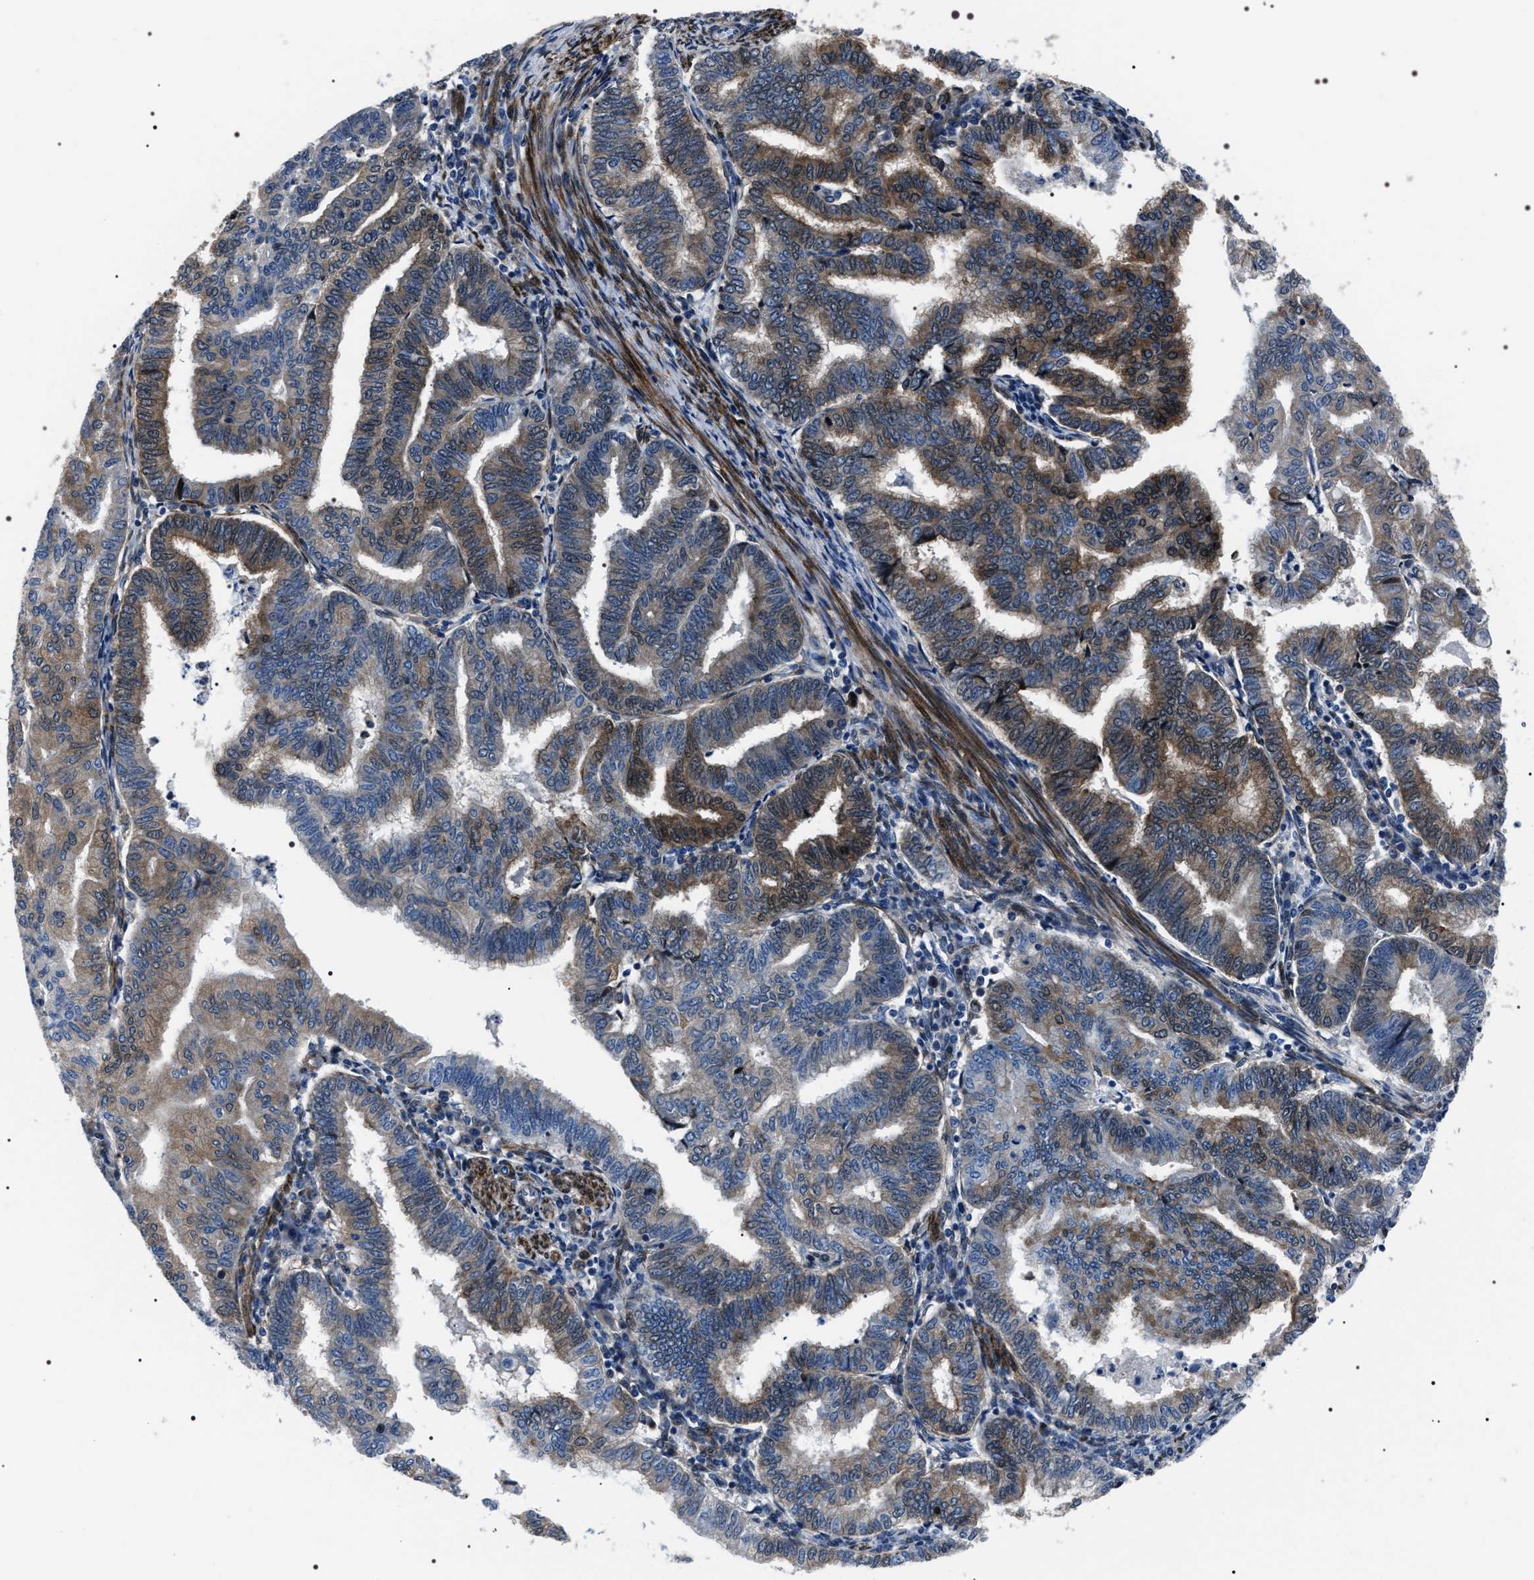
{"staining": {"intensity": "moderate", "quantity": "25%-75%", "location": "cytoplasmic/membranous"}, "tissue": "endometrial cancer", "cell_type": "Tumor cells", "image_type": "cancer", "snomed": [{"axis": "morphology", "description": "Polyp, NOS"}, {"axis": "morphology", "description": "Adenocarcinoma, NOS"}, {"axis": "morphology", "description": "Adenoma, NOS"}, {"axis": "topography", "description": "Endometrium"}], "caption": "Brown immunohistochemical staining in human endometrial adenocarcinoma exhibits moderate cytoplasmic/membranous positivity in approximately 25%-75% of tumor cells.", "gene": "BAG2", "patient": {"sex": "female", "age": 79}}